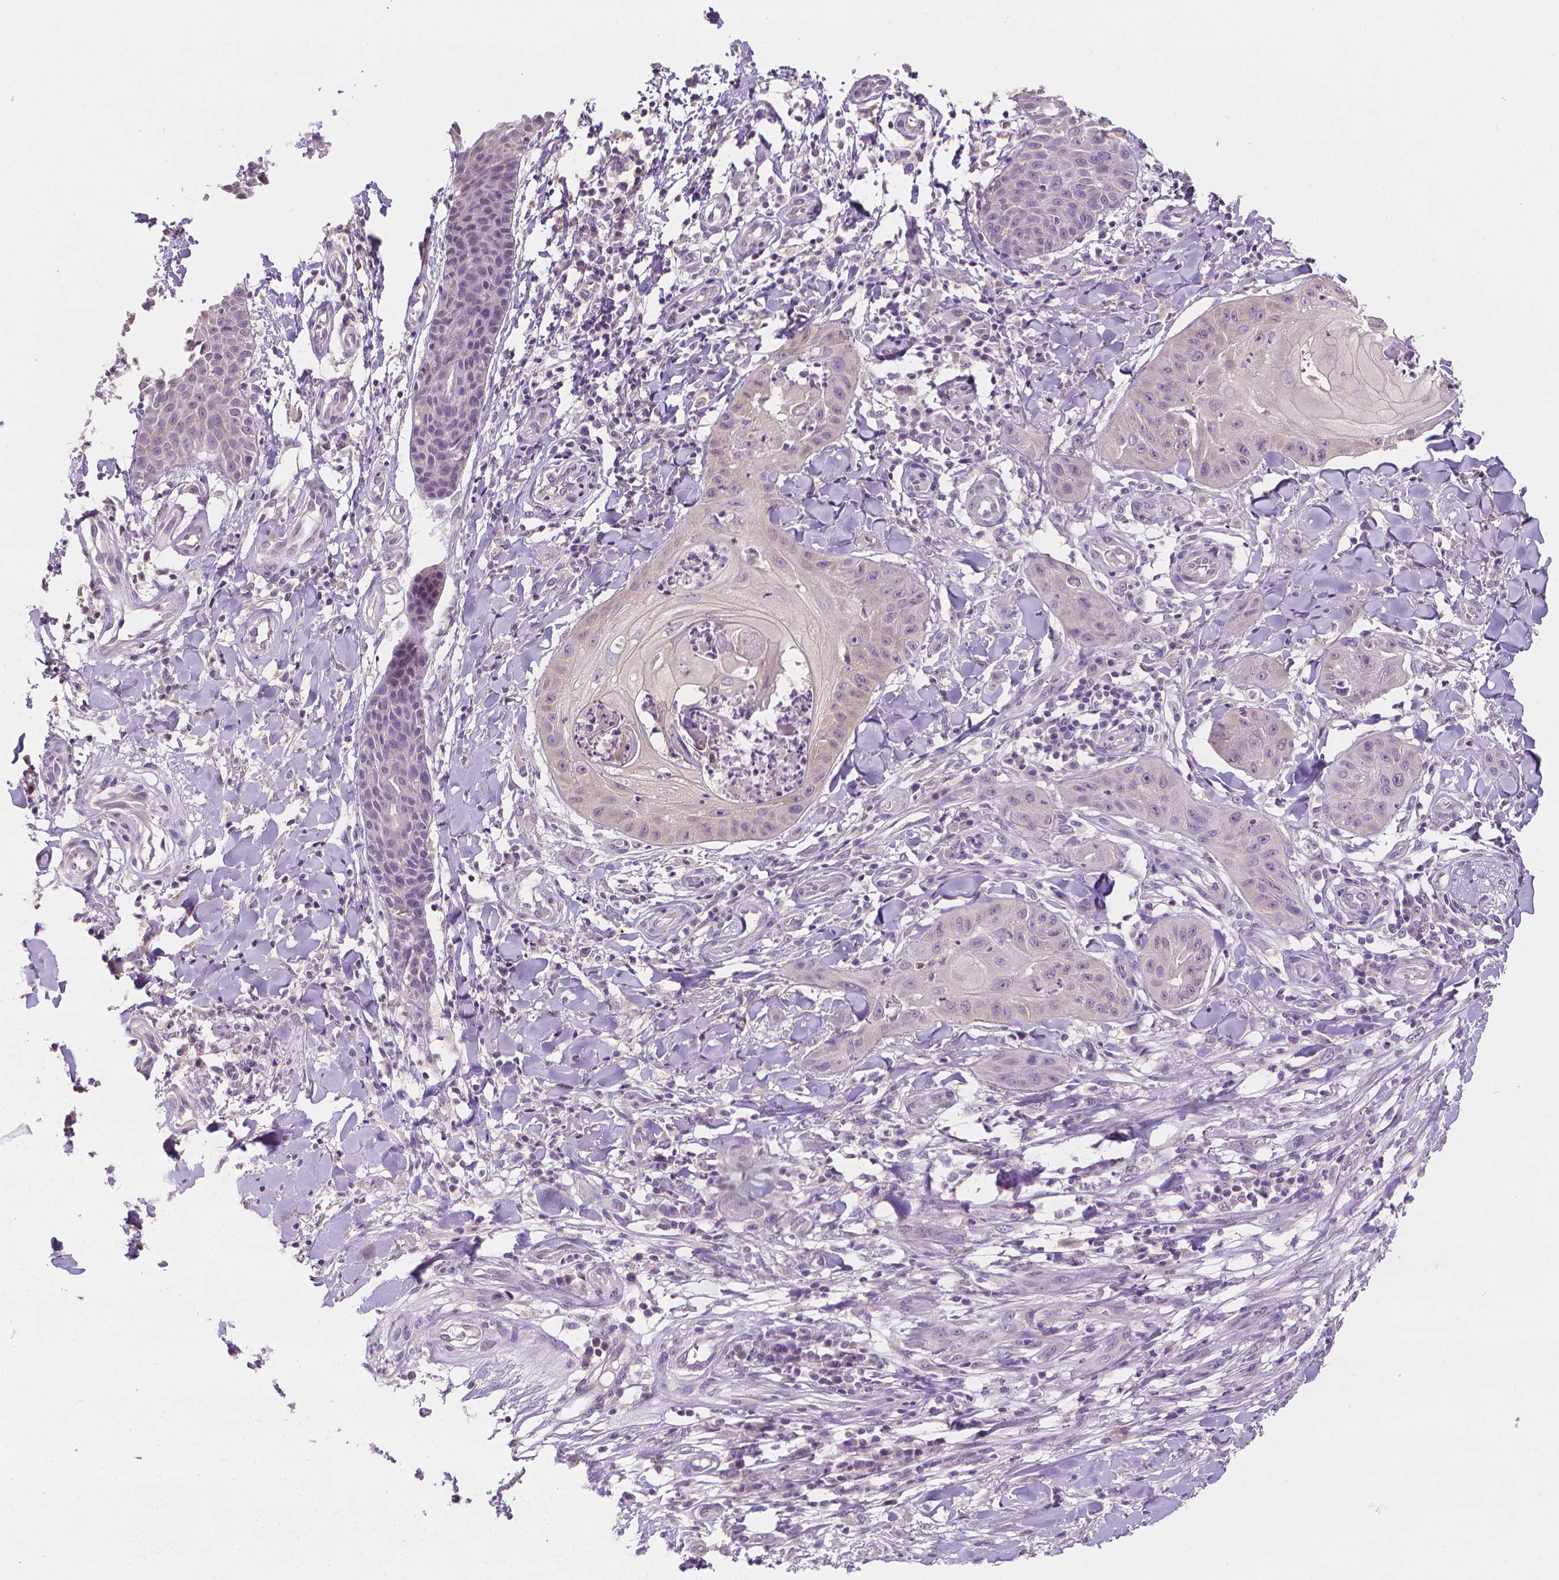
{"staining": {"intensity": "negative", "quantity": "none", "location": "none"}, "tissue": "skin cancer", "cell_type": "Tumor cells", "image_type": "cancer", "snomed": [{"axis": "morphology", "description": "Squamous cell carcinoma, NOS"}, {"axis": "topography", "description": "Skin"}], "caption": "Protein analysis of squamous cell carcinoma (skin) reveals no significant expression in tumor cells.", "gene": "FASN", "patient": {"sex": "male", "age": 70}}